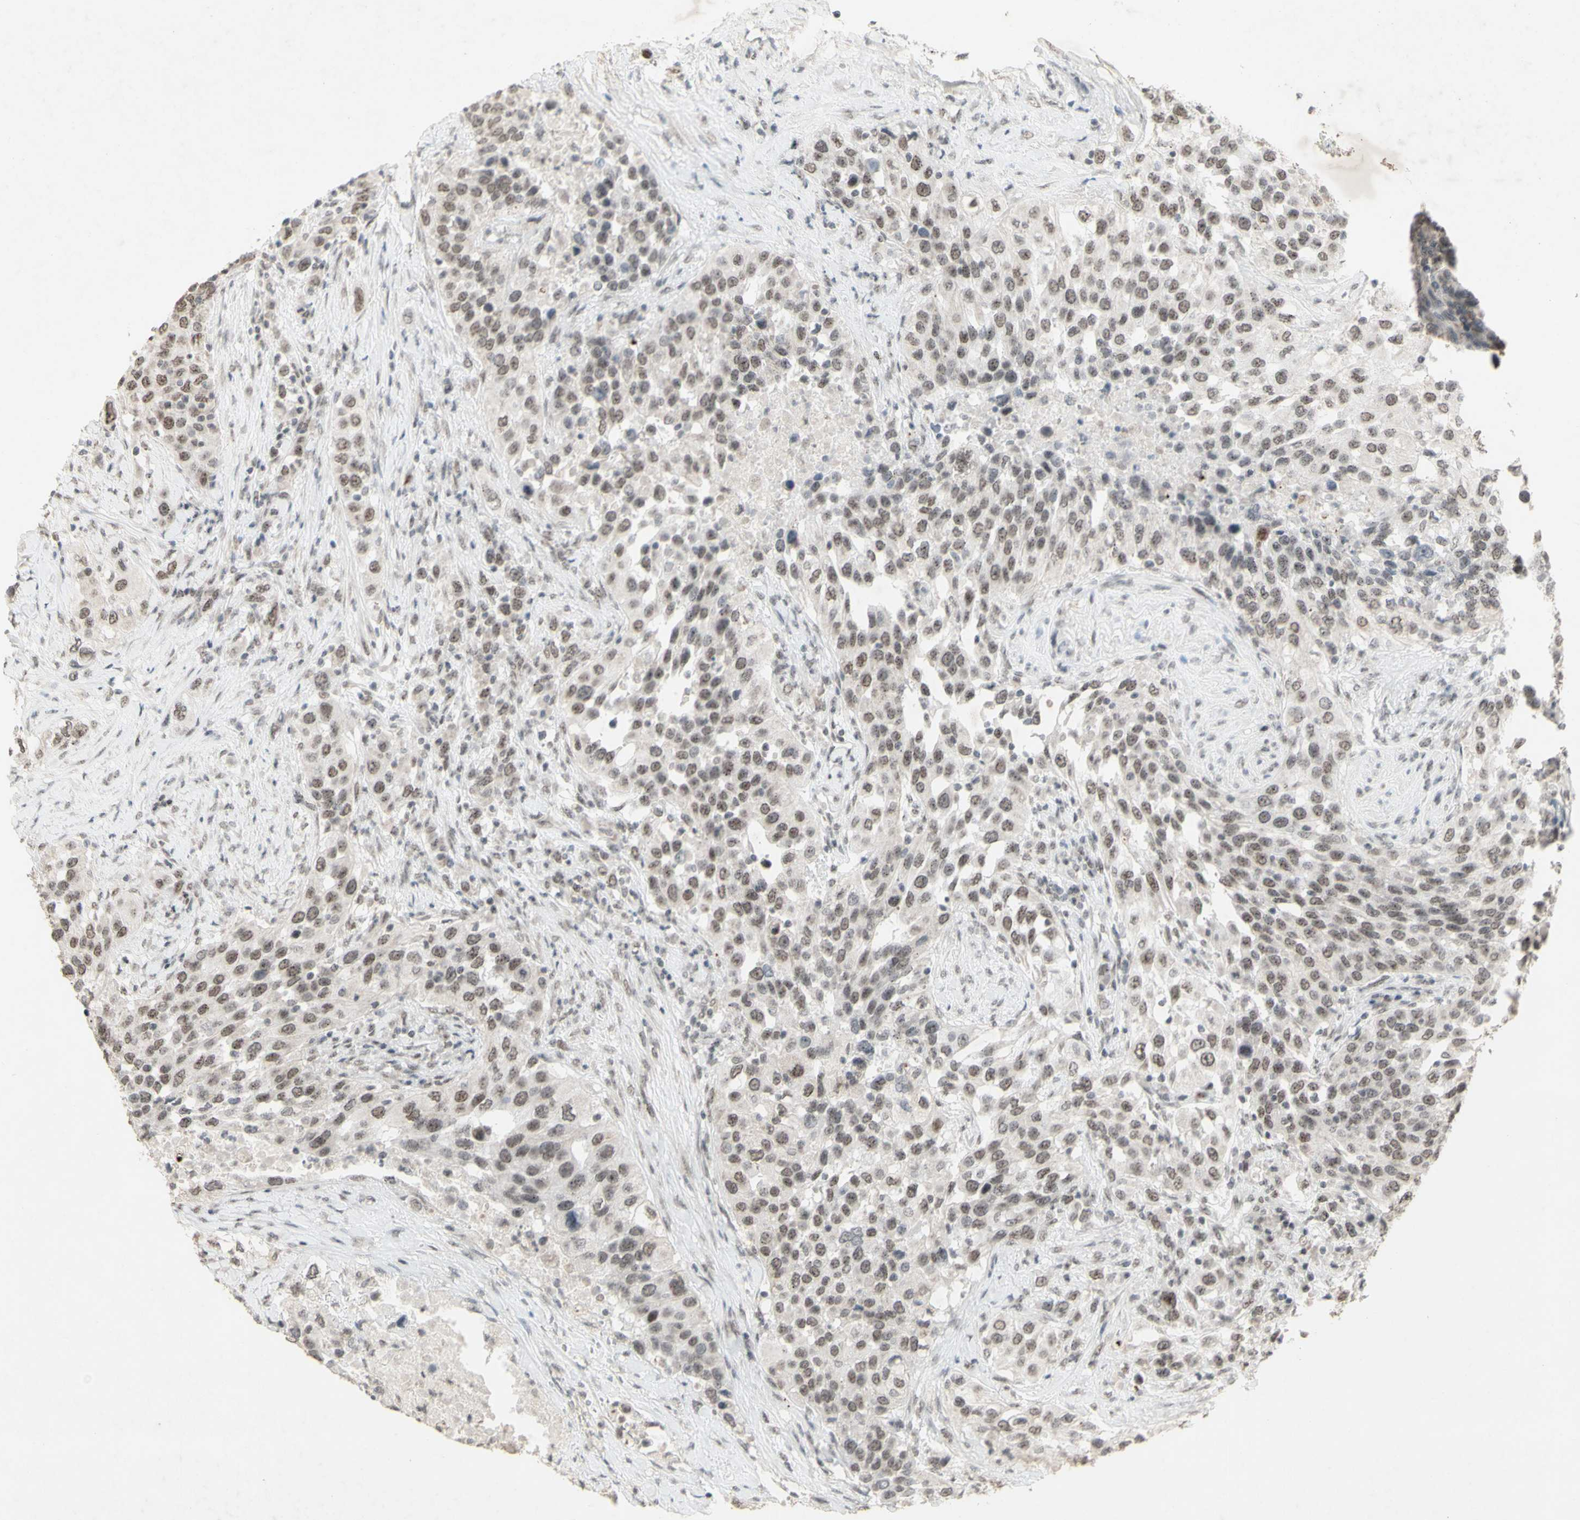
{"staining": {"intensity": "moderate", "quantity": "25%-75%", "location": "nuclear"}, "tissue": "urothelial cancer", "cell_type": "Tumor cells", "image_type": "cancer", "snomed": [{"axis": "morphology", "description": "Urothelial carcinoma, High grade"}, {"axis": "topography", "description": "Urinary bladder"}], "caption": "A high-resolution image shows immunohistochemistry (IHC) staining of urothelial cancer, which demonstrates moderate nuclear positivity in approximately 25%-75% of tumor cells.", "gene": "CENPB", "patient": {"sex": "female", "age": 80}}